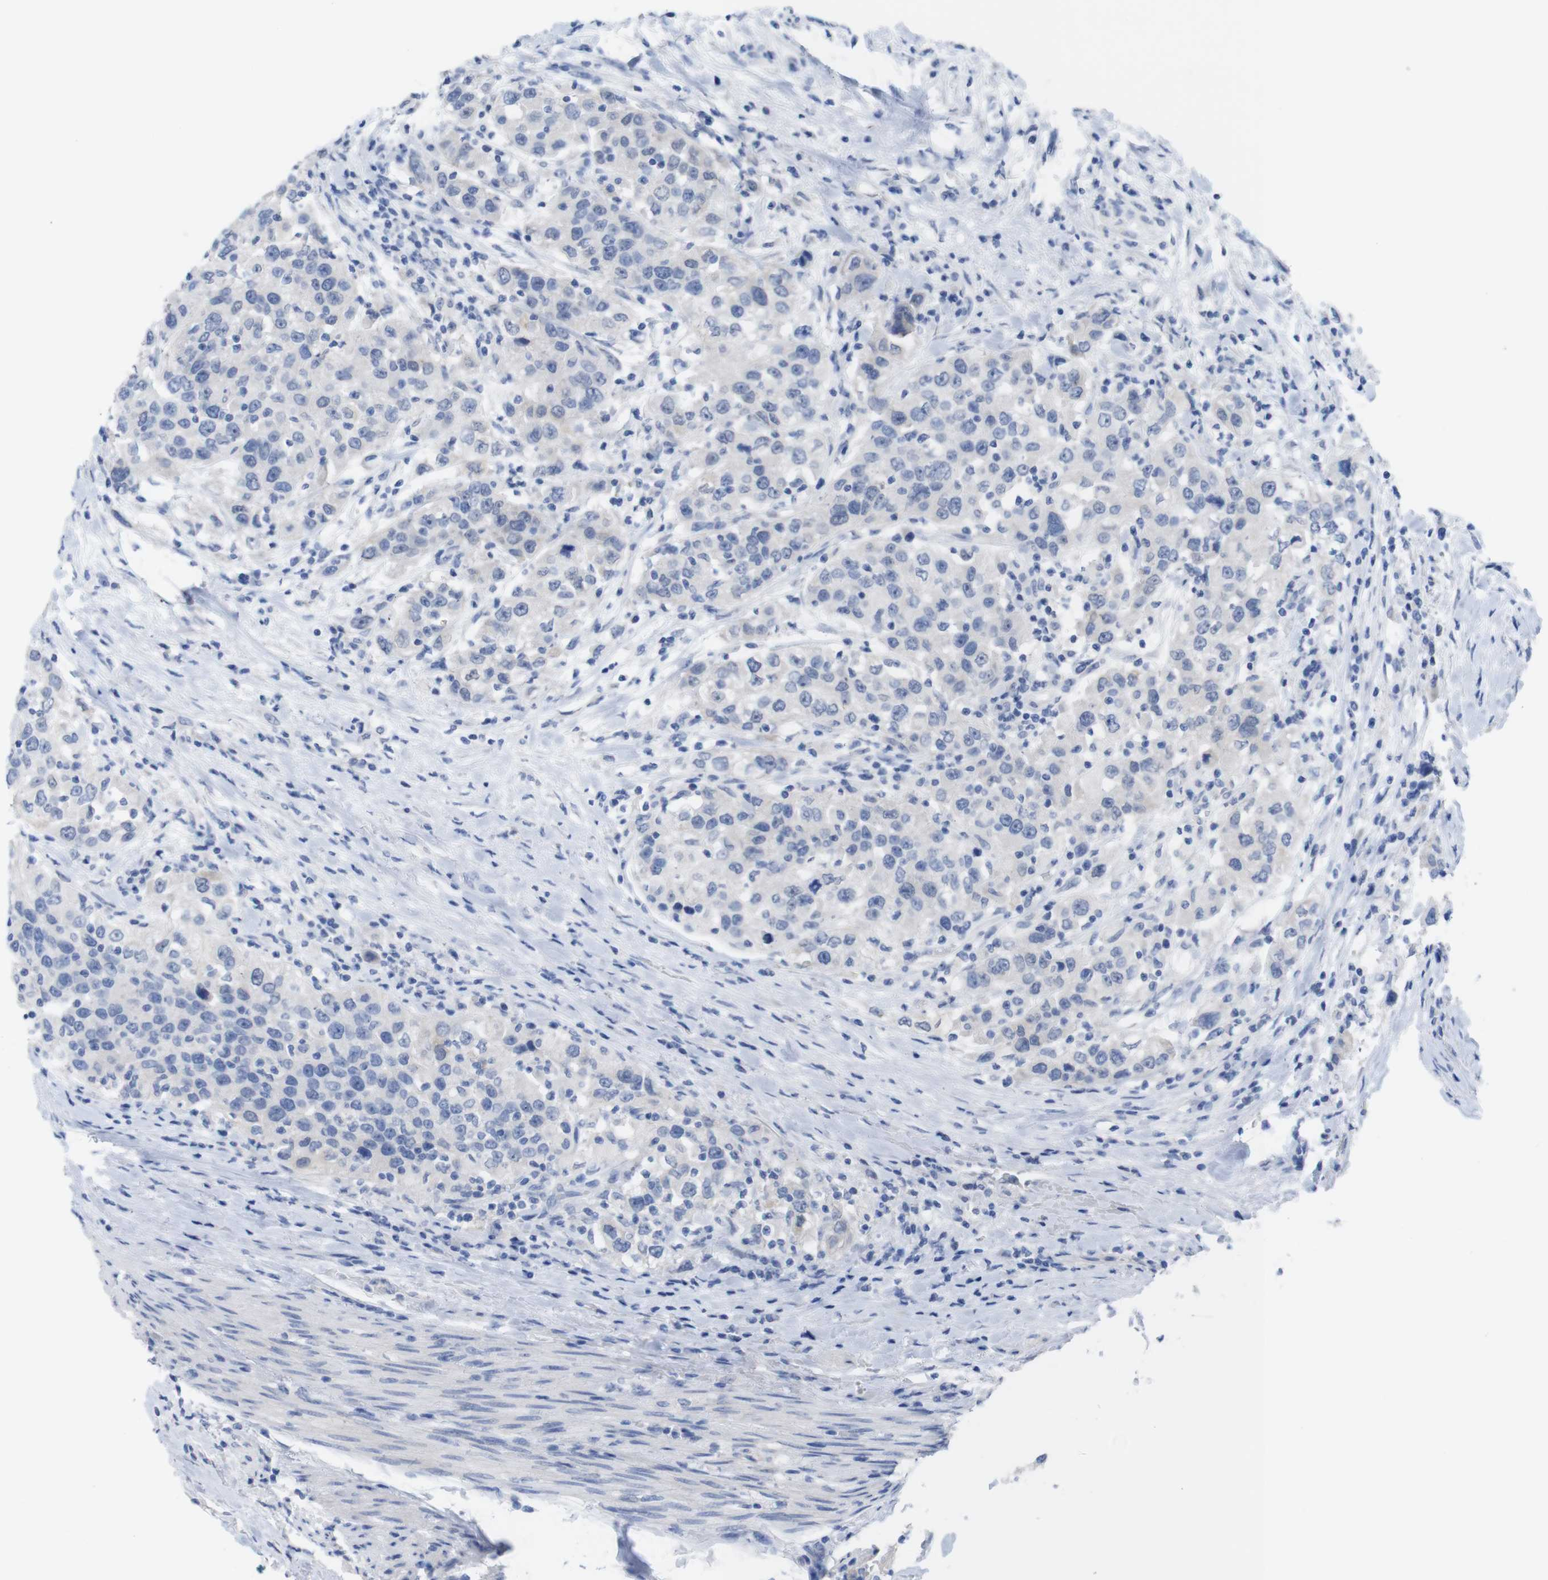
{"staining": {"intensity": "negative", "quantity": "none", "location": "none"}, "tissue": "urothelial cancer", "cell_type": "Tumor cells", "image_type": "cancer", "snomed": [{"axis": "morphology", "description": "Urothelial carcinoma, High grade"}, {"axis": "topography", "description": "Urinary bladder"}], "caption": "There is no significant positivity in tumor cells of high-grade urothelial carcinoma. (Brightfield microscopy of DAB immunohistochemistry at high magnification).", "gene": "PNMA1", "patient": {"sex": "female", "age": 80}}